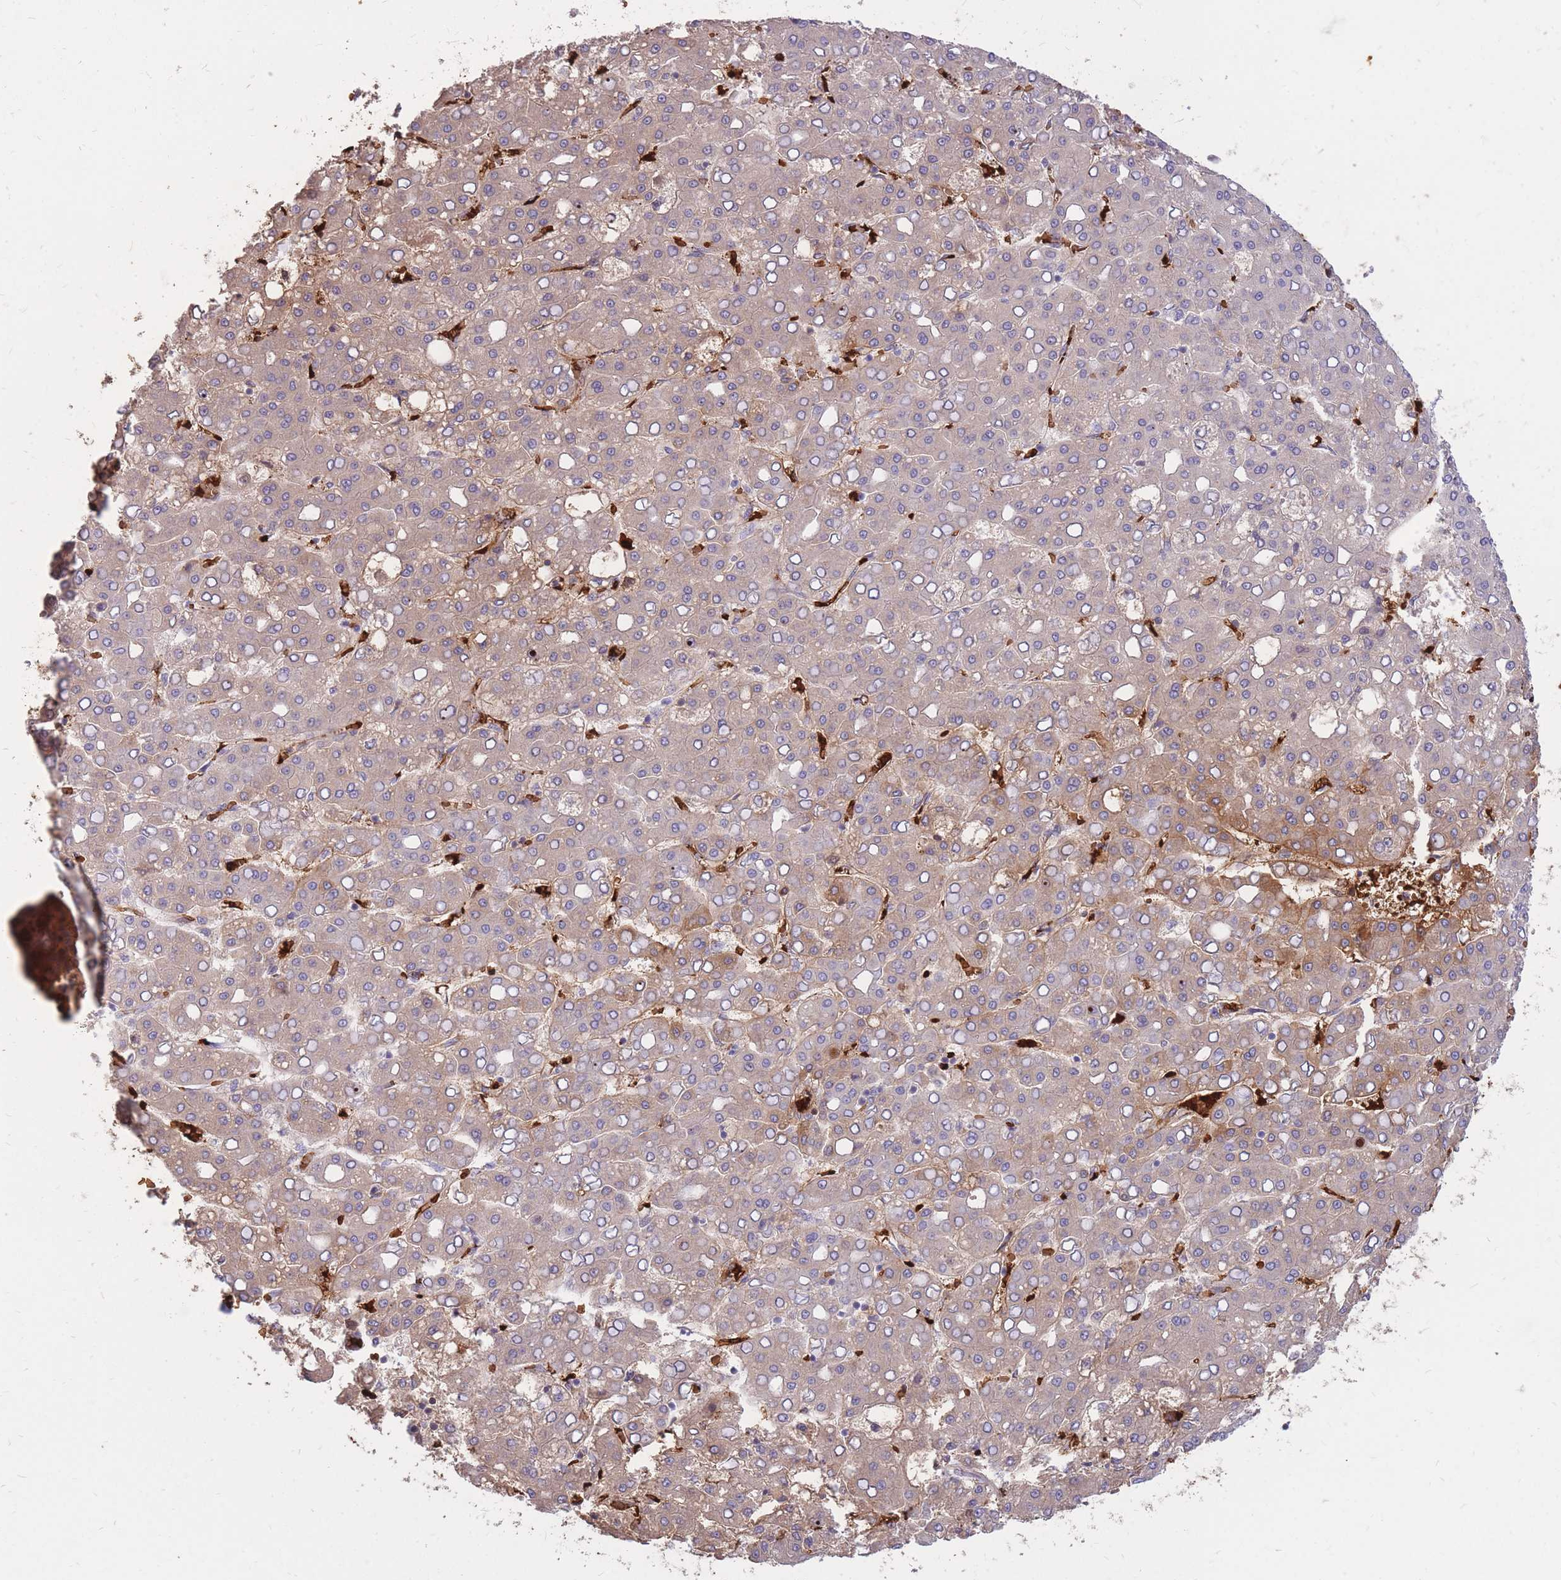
{"staining": {"intensity": "weak", "quantity": "<25%", "location": "cytoplasmic/membranous"}, "tissue": "liver cancer", "cell_type": "Tumor cells", "image_type": "cancer", "snomed": [{"axis": "morphology", "description": "Carcinoma, Hepatocellular, NOS"}, {"axis": "topography", "description": "Liver"}], "caption": "There is no significant expression in tumor cells of liver cancer.", "gene": "ATP10D", "patient": {"sex": "male", "age": 65}}